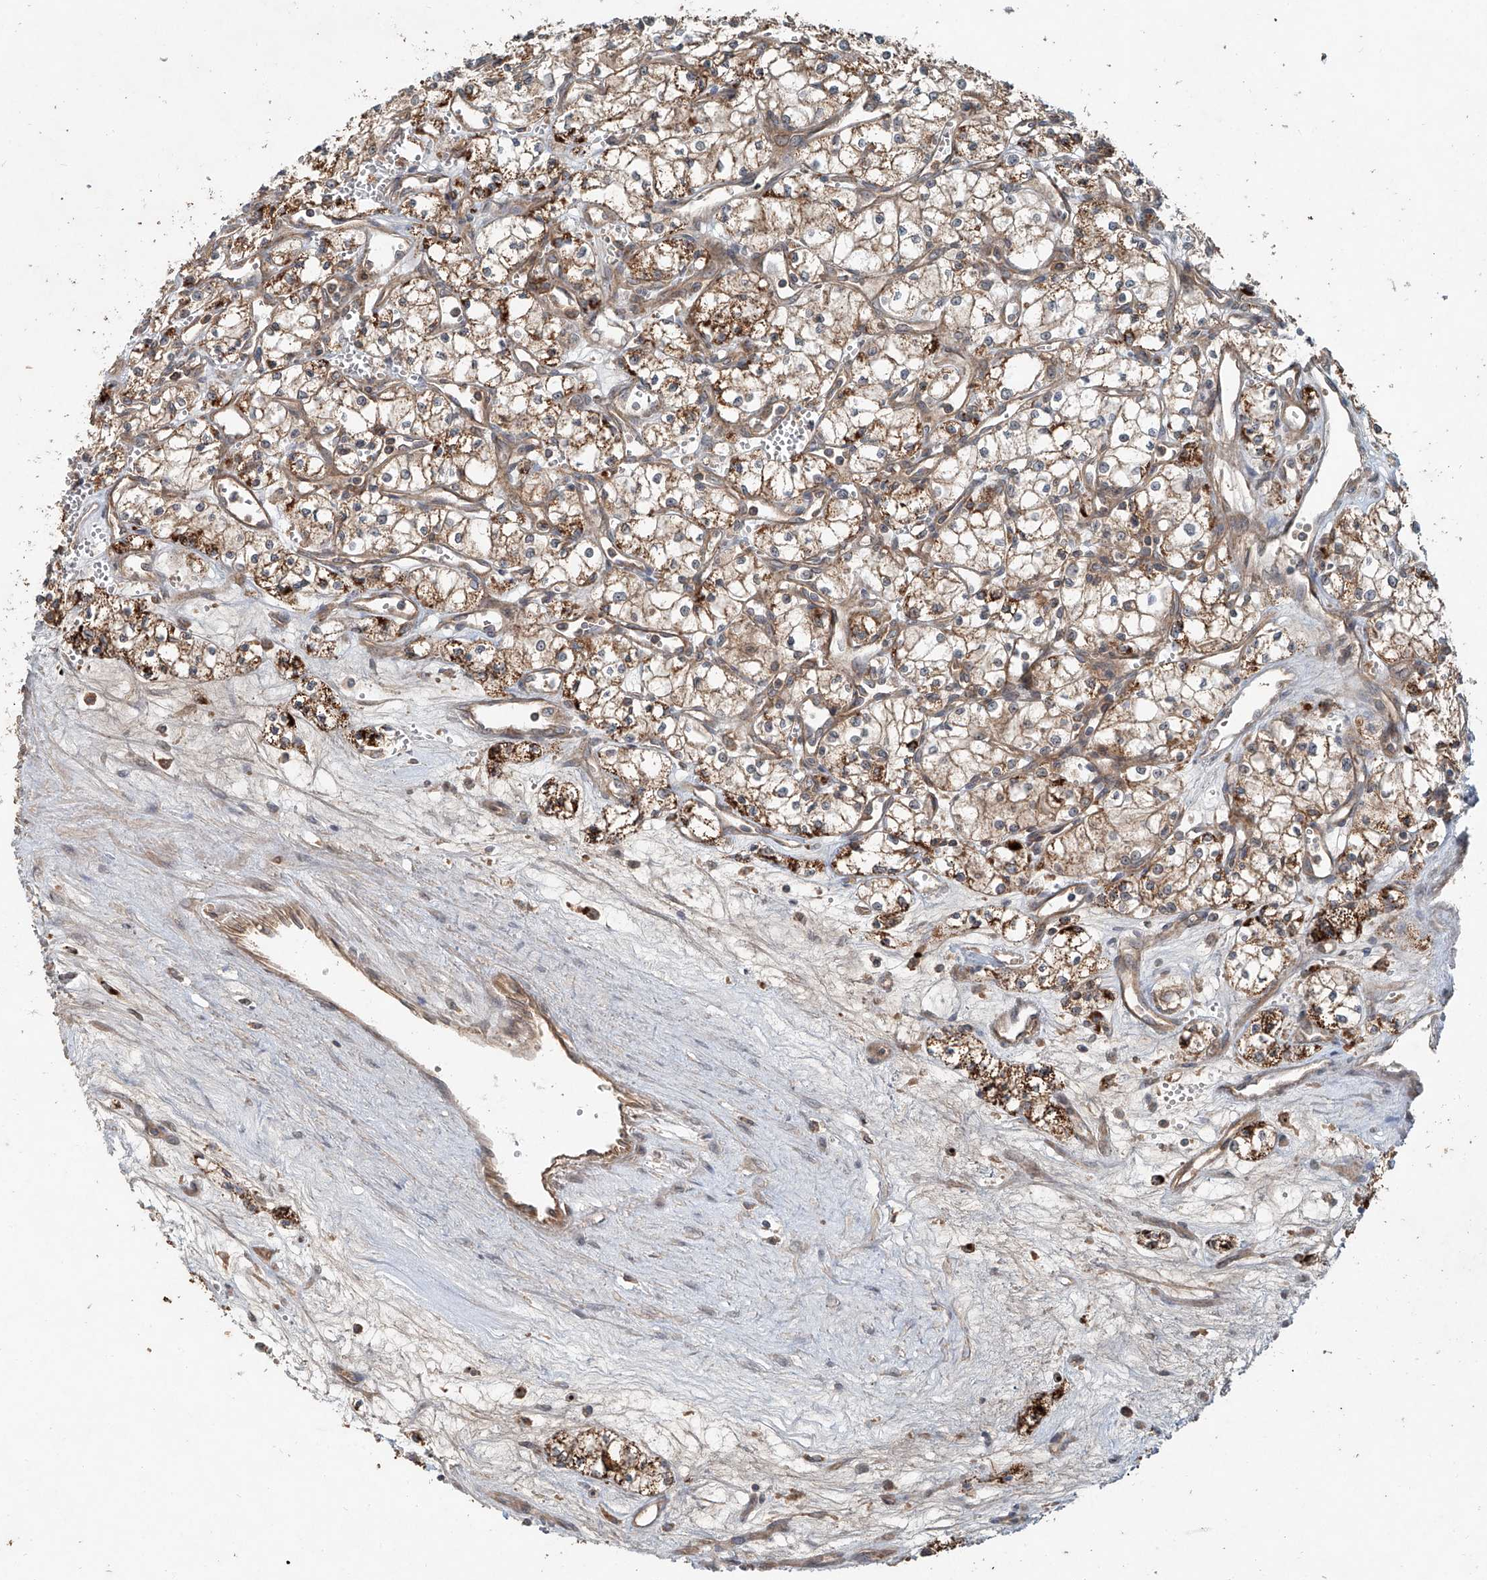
{"staining": {"intensity": "moderate", "quantity": ">75%", "location": "cytoplasmic/membranous"}, "tissue": "renal cancer", "cell_type": "Tumor cells", "image_type": "cancer", "snomed": [{"axis": "morphology", "description": "Adenocarcinoma, NOS"}, {"axis": "topography", "description": "Kidney"}], "caption": "Protein expression analysis of renal cancer exhibits moderate cytoplasmic/membranous staining in approximately >75% of tumor cells.", "gene": "IER5", "patient": {"sex": "male", "age": 59}}